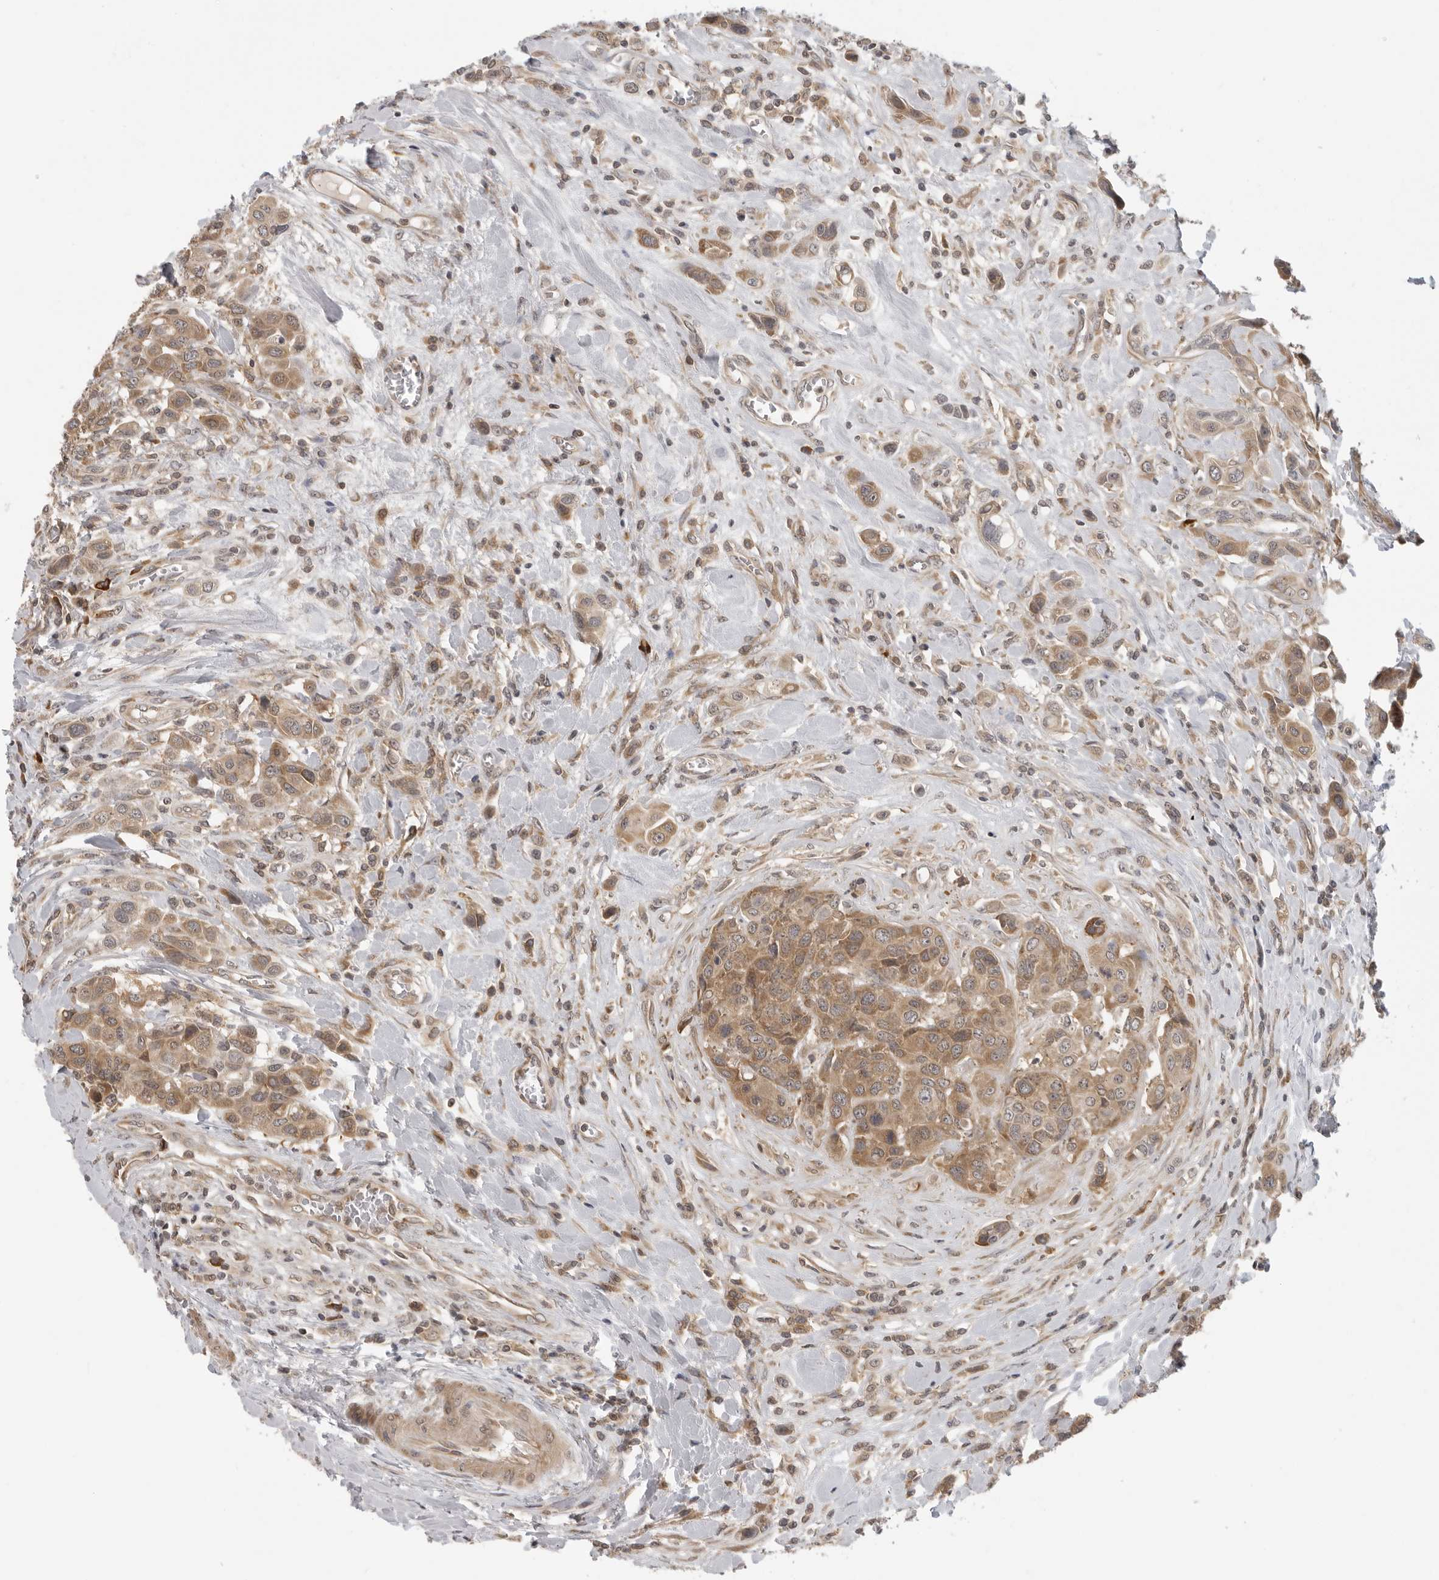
{"staining": {"intensity": "moderate", "quantity": ">75%", "location": "cytoplasmic/membranous"}, "tissue": "urothelial cancer", "cell_type": "Tumor cells", "image_type": "cancer", "snomed": [{"axis": "morphology", "description": "Urothelial carcinoma, High grade"}, {"axis": "topography", "description": "Urinary bladder"}], "caption": "Protein expression analysis of human urothelial carcinoma (high-grade) reveals moderate cytoplasmic/membranous expression in about >75% of tumor cells.", "gene": "PRRC2A", "patient": {"sex": "male", "age": 50}}